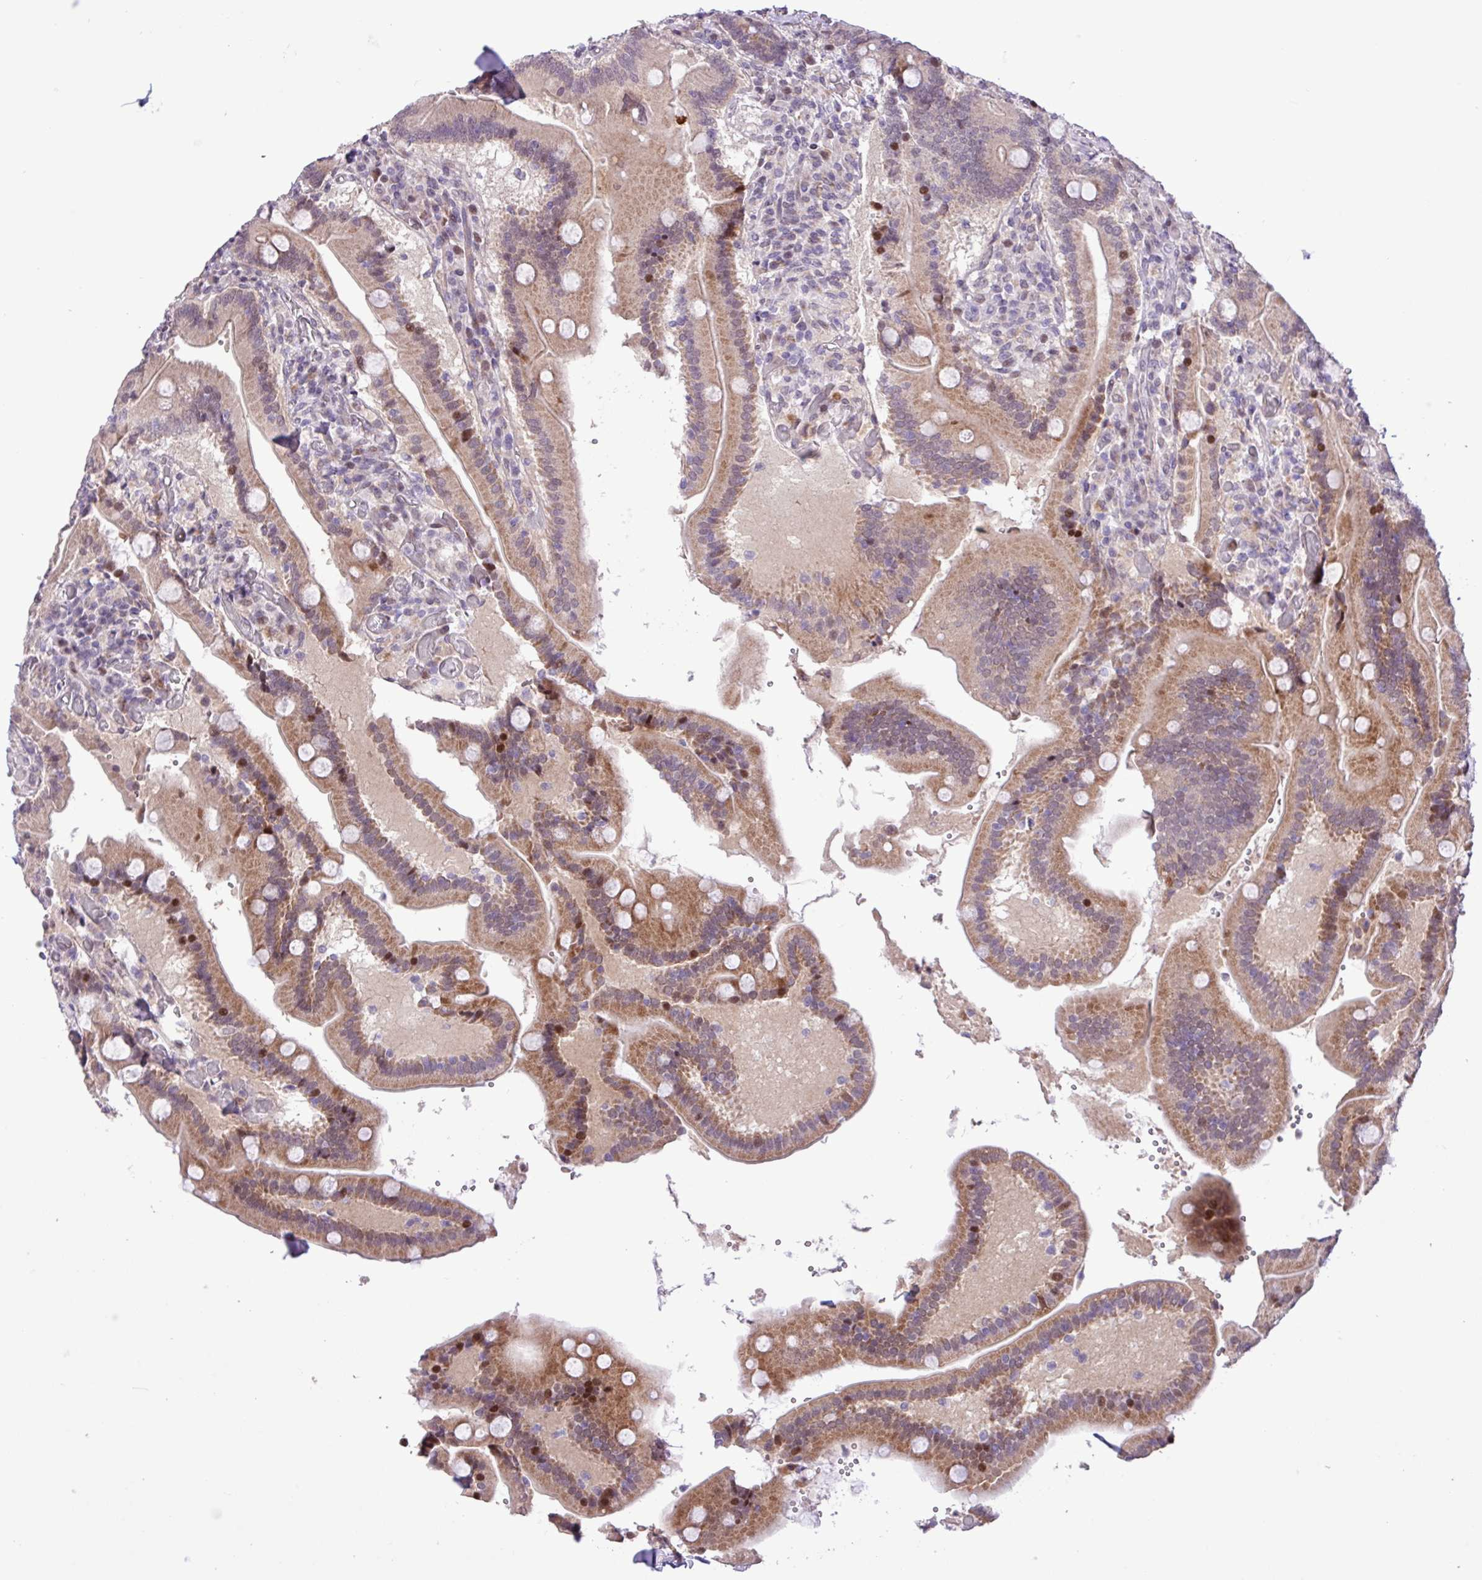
{"staining": {"intensity": "moderate", "quantity": ">75%", "location": "cytoplasmic/membranous,nuclear"}, "tissue": "duodenum", "cell_type": "Glandular cells", "image_type": "normal", "snomed": [{"axis": "morphology", "description": "Normal tissue, NOS"}, {"axis": "topography", "description": "Duodenum"}], "caption": "Moderate cytoplasmic/membranous,nuclear staining for a protein is present in approximately >75% of glandular cells of normal duodenum using immunohistochemistry.", "gene": "ZNF354A", "patient": {"sex": "female", "age": 62}}